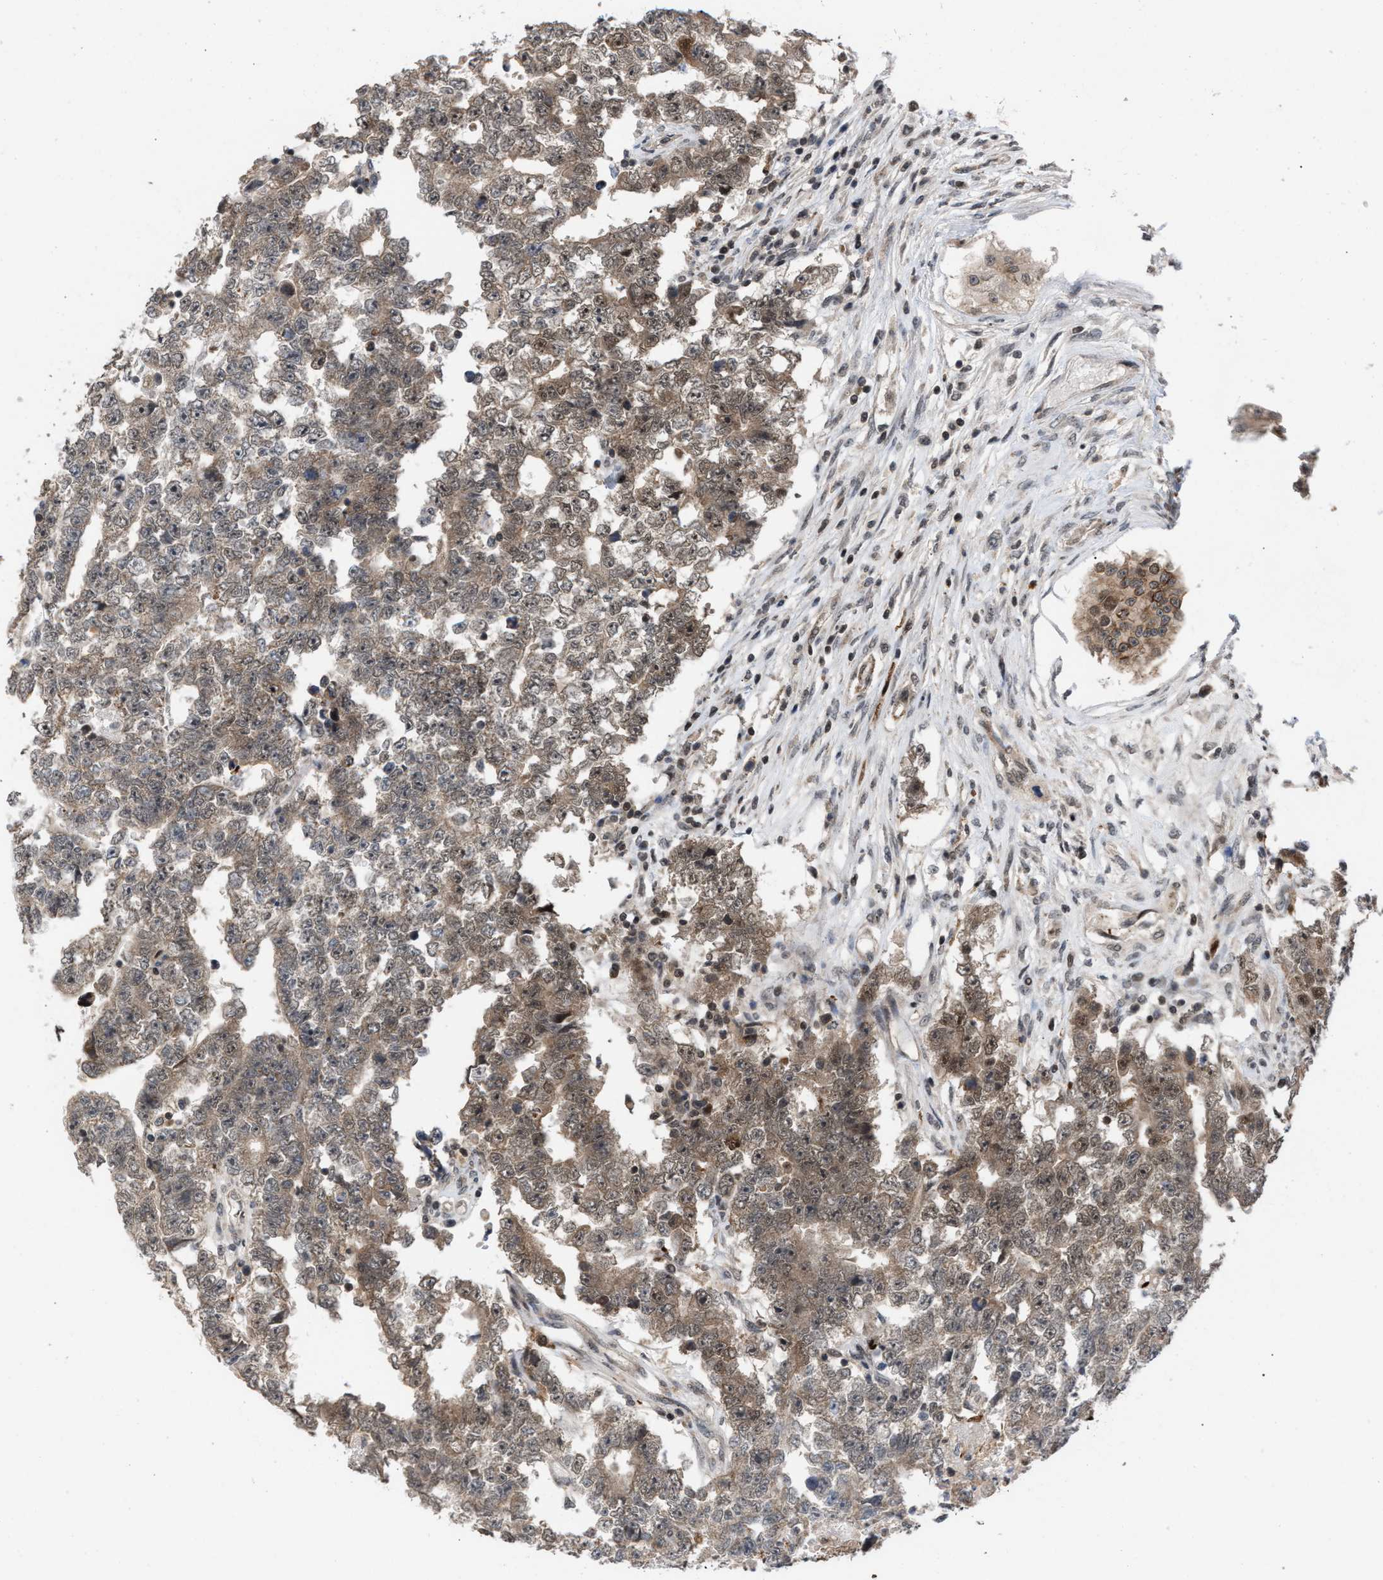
{"staining": {"intensity": "moderate", "quantity": ">75%", "location": "cytoplasmic/membranous,nuclear"}, "tissue": "testis cancer", "cell_type": "Tumor cells", "image_type": "cancer", "snomed": [{"axis": "morphology", "description": "Carcinoma, Embryonal, NOS"}, {"axis": "topography", "description": "Testis"}], "caption": "Immunohistochemistry (IHC) photomicrograph of neoplastic tissue: human testis embryonal carcinoma stained using IHC displays medium levels of moderate protein expression localized specifically in the cytoplasmic/membranous and nuclear of tumor cells, appearing as a cytoplasmic/membranous and nuclear brown color.", "gene": "C9orf78", "patient": {"sex": "male", "age": 25}}